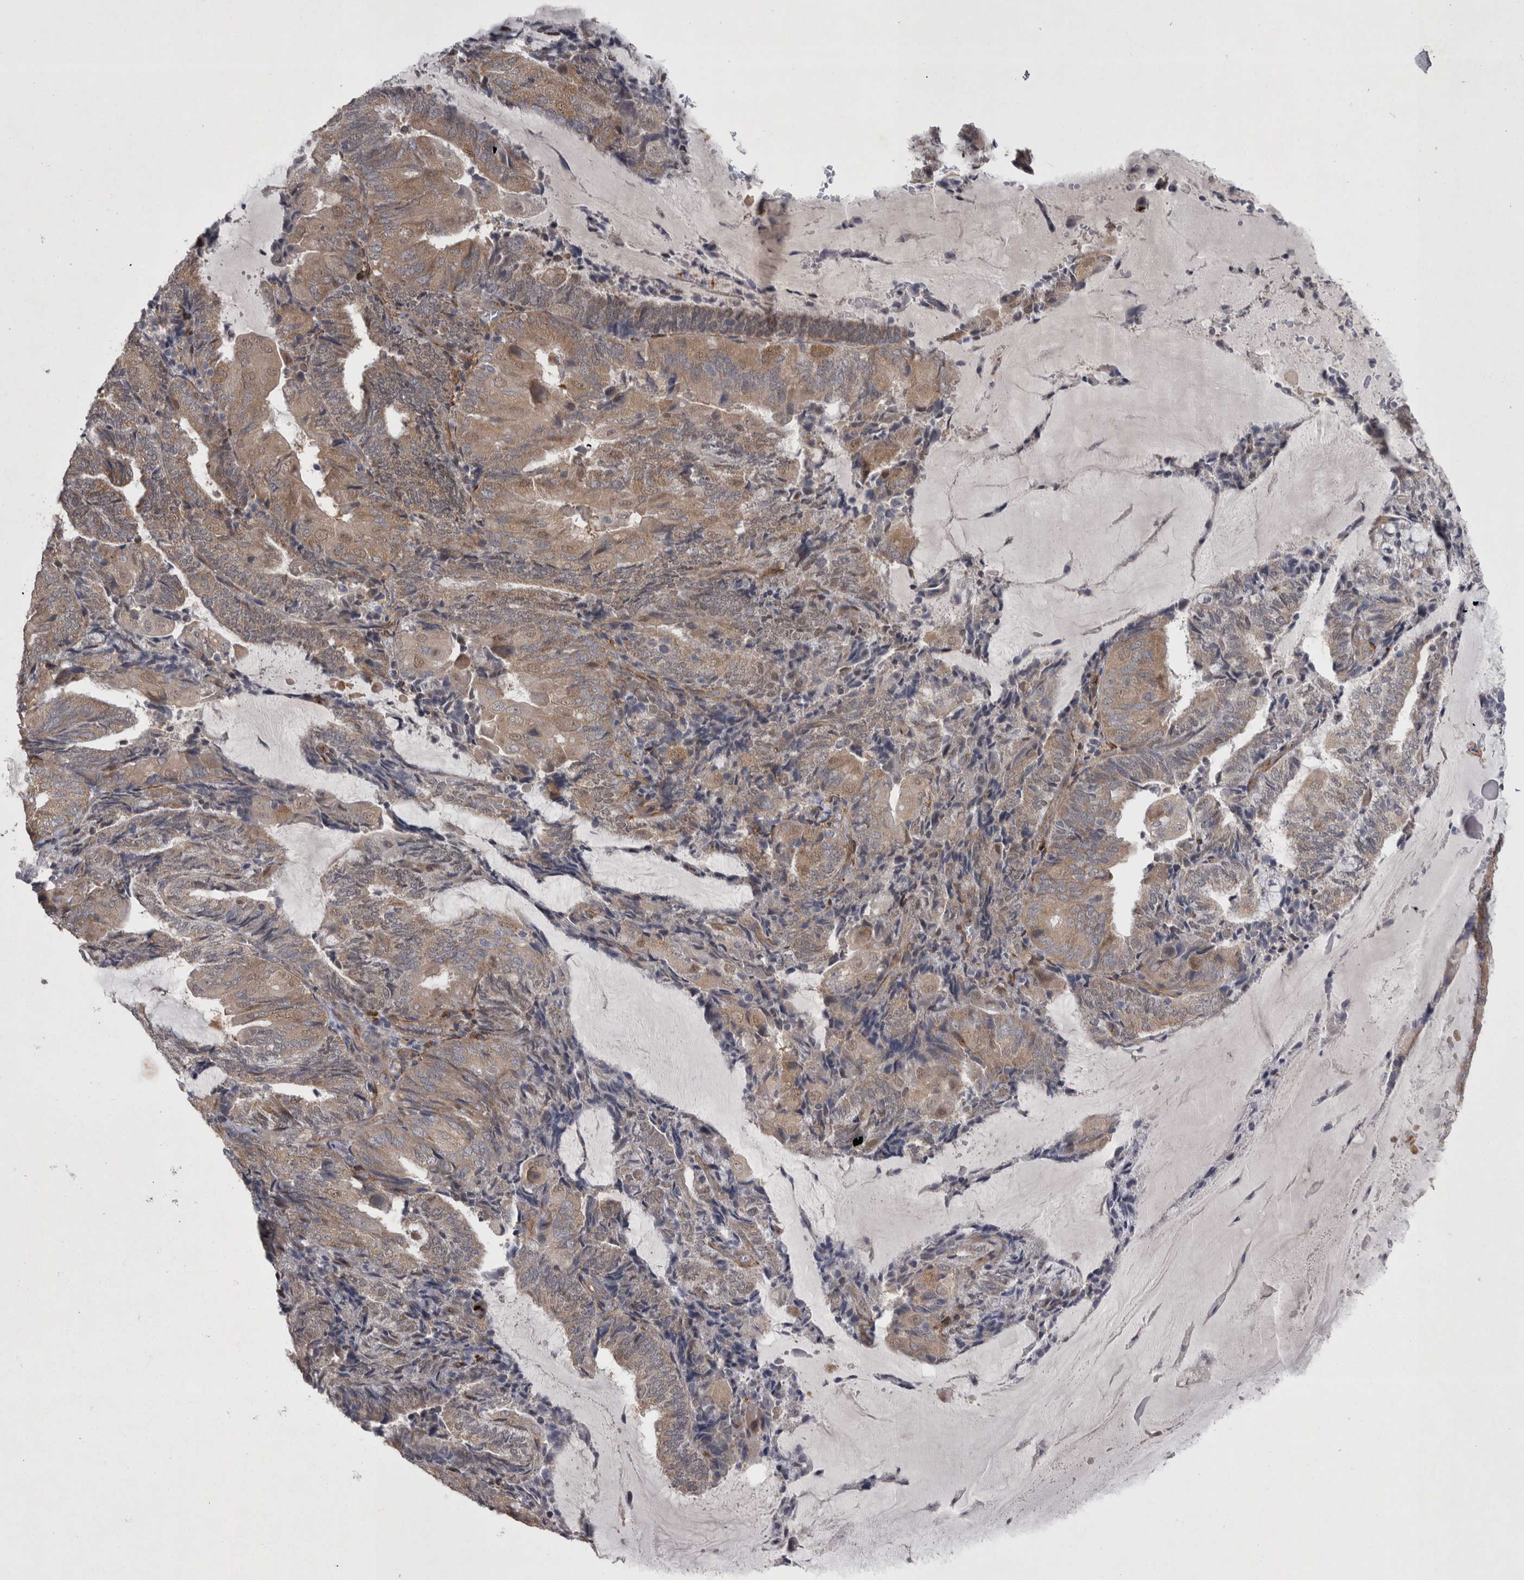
{"staining": {"intensity": "weak", "quantity": ">75%", "location": "cytoplasmic/membranous"}, "tissue": "endometrial cancer", "cell_type": "Tumor cells", "image_type": "cancer", "snomed": [{"axis": "morphology", "description": "Adenocarcinoma, NOS"}, {"axis": "topography", "description": "Endometrium"}], "caption": "Protein expression analysis of endometrial cancer (adenocarcinoma) reveals weak cytoplasmic/membranous staining in about >75% of tumor cells. The protein of interest is shown in brown color, while the nuclei are stained blue.", "gene": "DDX6", "patient": {"sex": "female", "age": 81}}